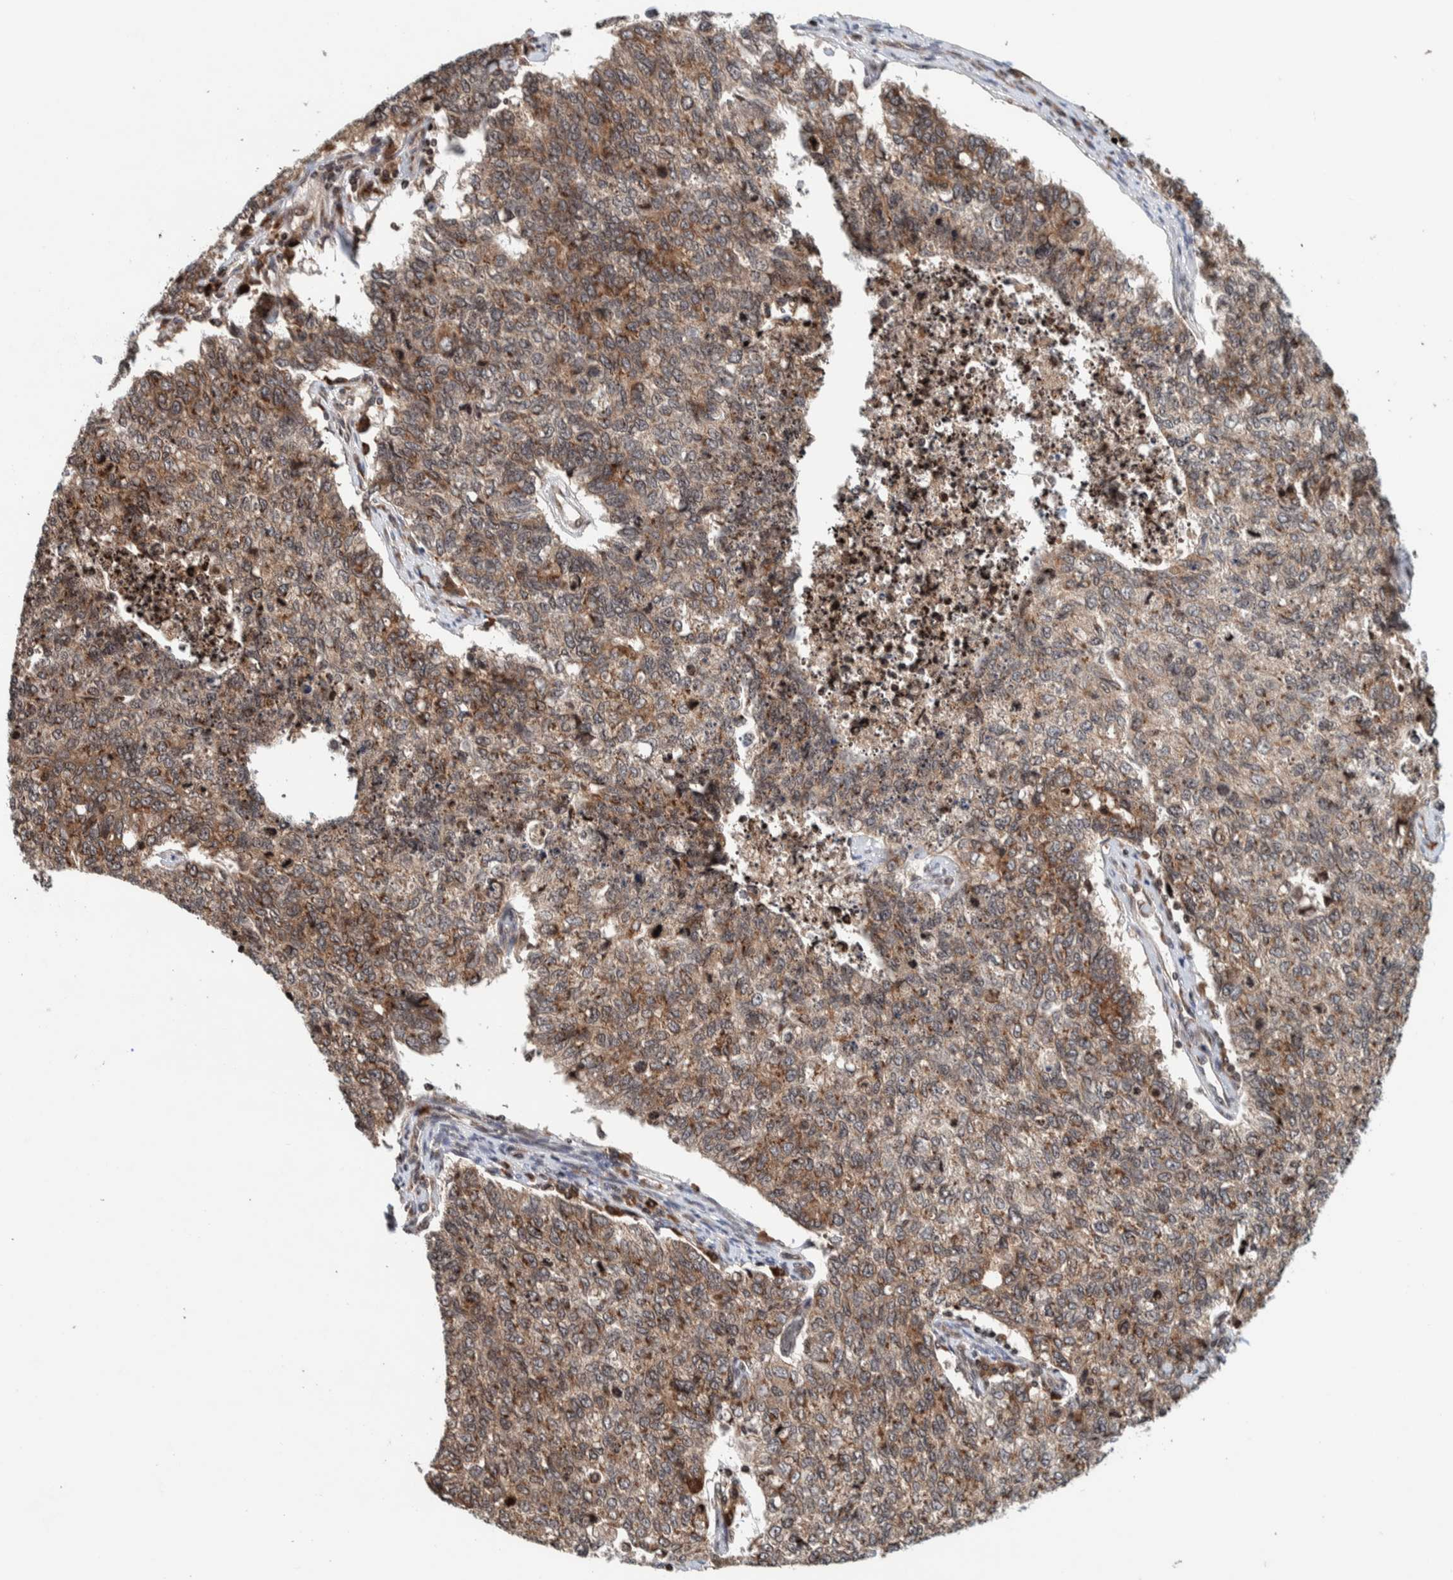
{"staining": {"intensity": "weak", "quantity": ">75%", "location": "cytoplasmic/membranous,nuclear"}, "tissue": "cervical cancer", "cell_type": "Tumor cells", "image_type": "cancer", "snomed": [{"axis": "morphology", "description": "Squamous cell carcinoma, NOS"}, {"axis": "topography", "description": "Cervix"}], "caption": "A histopathology image of human squamous cell carcinoma (cervical) stained for a protein reveals weak cytoplasmic/membranous and nuclear brown staining in tumor cells. (brown staining indicates protein expression, while blue staining denotes nuclei).", "gene": "CCDC182", "patient": {"sex": "female", "age": 63}}